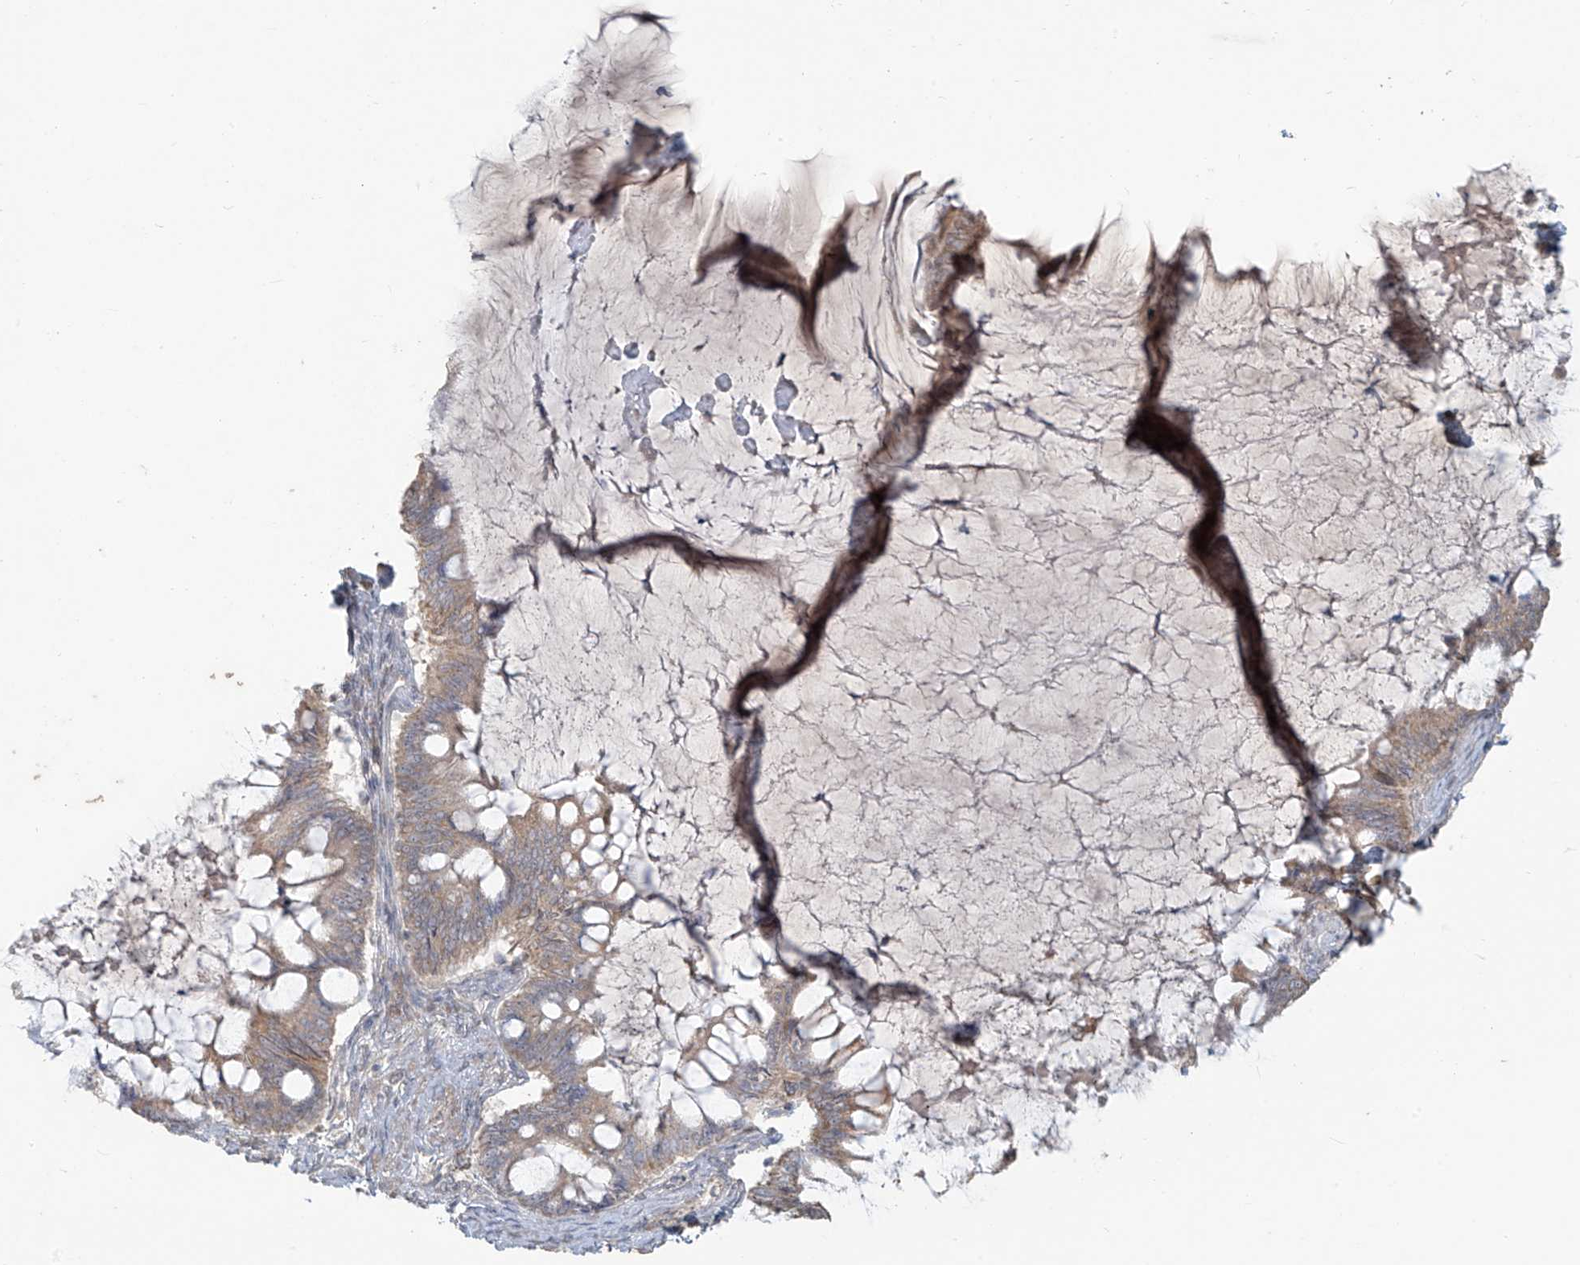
{"staining": {"intensity": "weak", "quantity": ">75%", "location": "cytoplasmic/membranous"}, "tissue": "ovarian cancer", "cell_type": "Tumor cells", "image_type": "cancer", "snomed": [{"axis": "morphology", "description": "Cystadenocarcinoma, mucinous, NOS"}, {"axis": "topography", "description": "Ovary"}], "caption": "Protein expression analysis of human ovarian mucinous cystadenocarcinoma reveals weak cytoplasmic/membranous expression in about >75% of tumor cells. The protein is shown in brown color, while the nuclei are stained blue.", "gene": "MAGIX", "patient": {"sex": "female", "age": 61}}